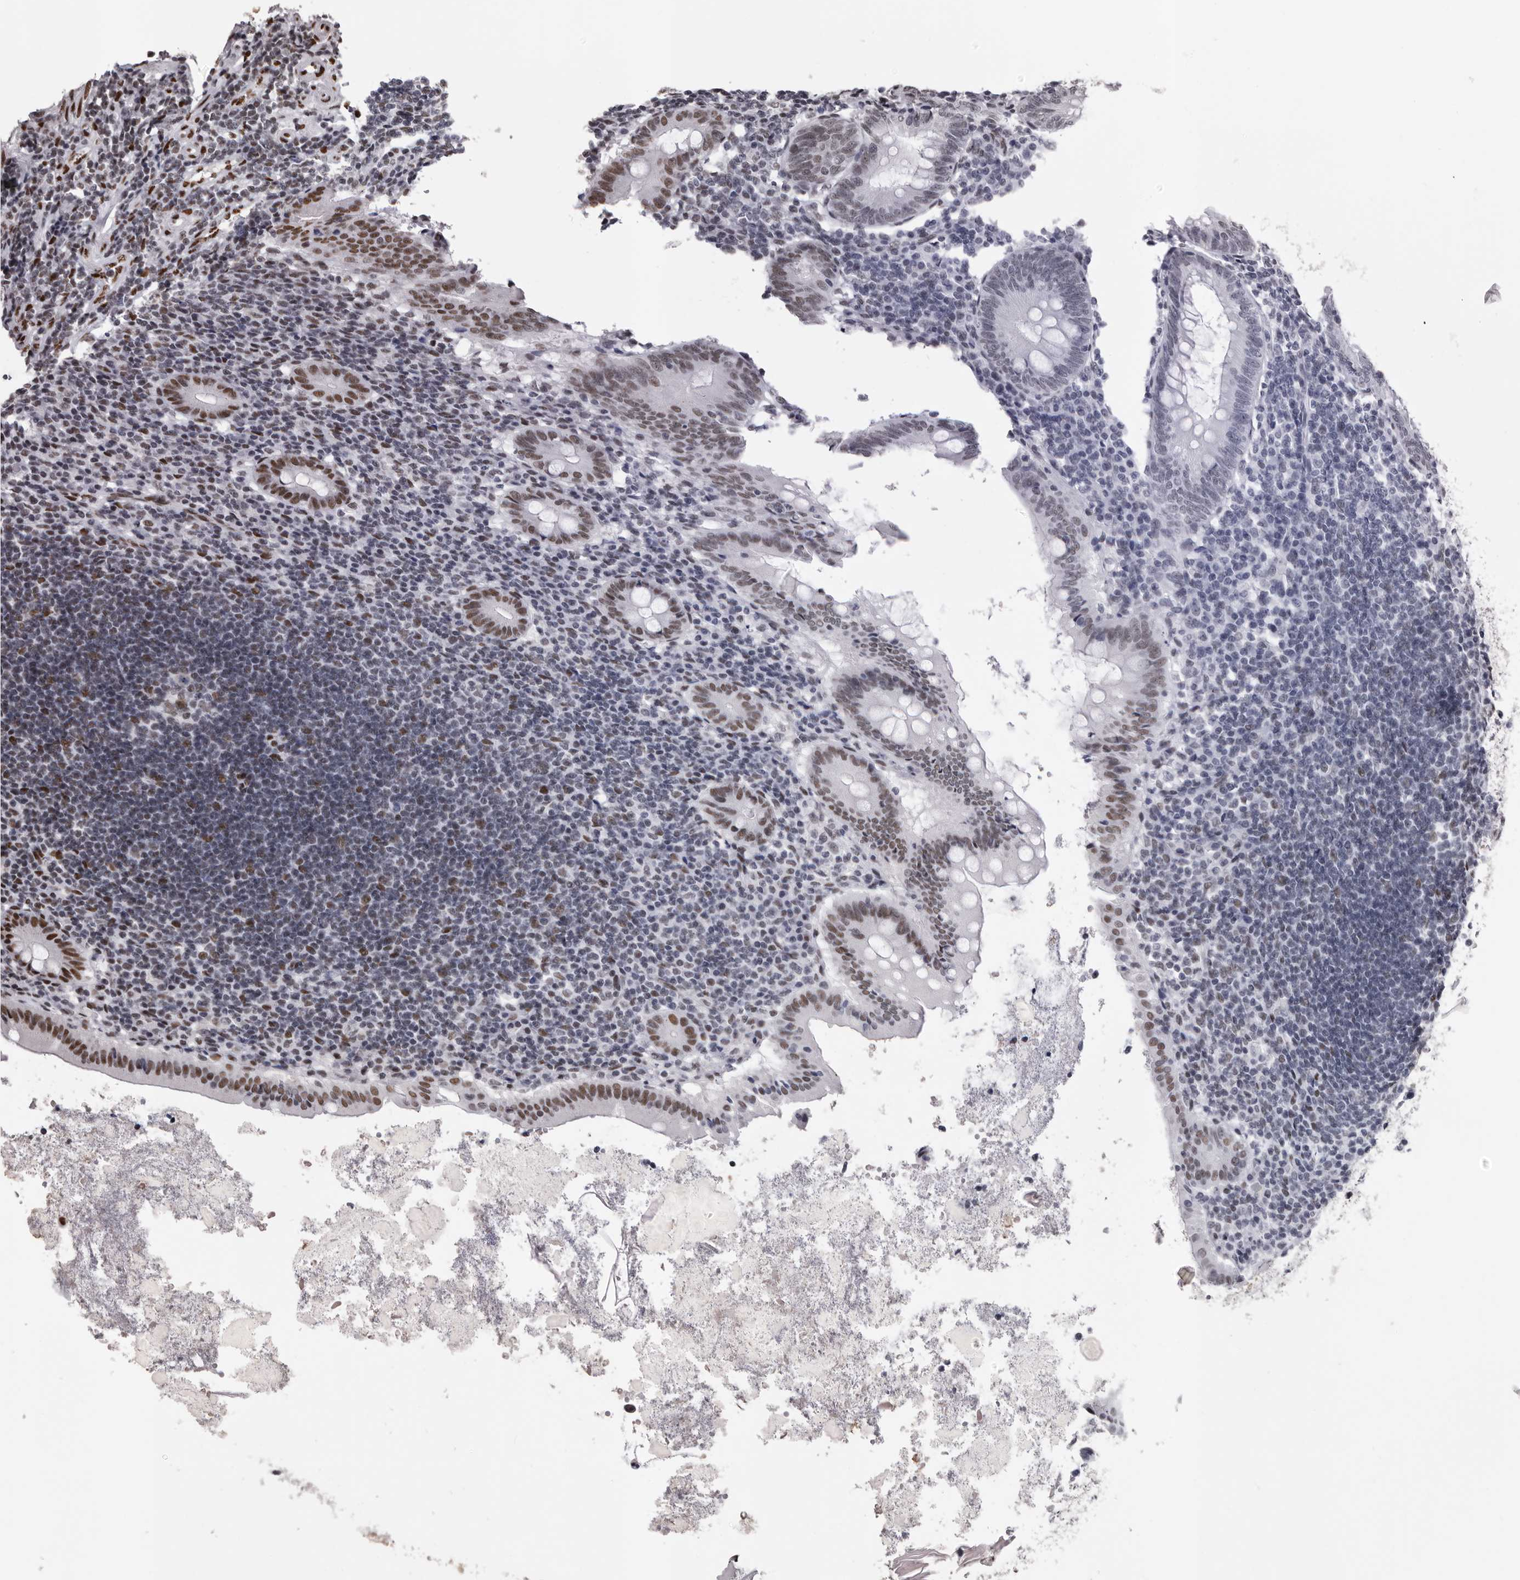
{"staining": {"intensity": "strong", "quantity": "25%-75%", "location": "nuclear"}, "tissue": "appendix", "cell_type": "Glandular cells", "image_type": "normal", "snomed": [{"axis": "morphology", "description": "Normal tissue, NOS"}, {"axis": "topography", "description": "Appendix"}], "caption": "Protein expression analysis of normal appendix displays strong nuclear expression in about 25%-75% of glandular cells.", "gene": "NUMA1", "patient": {"sex": "female", "age": 54}}